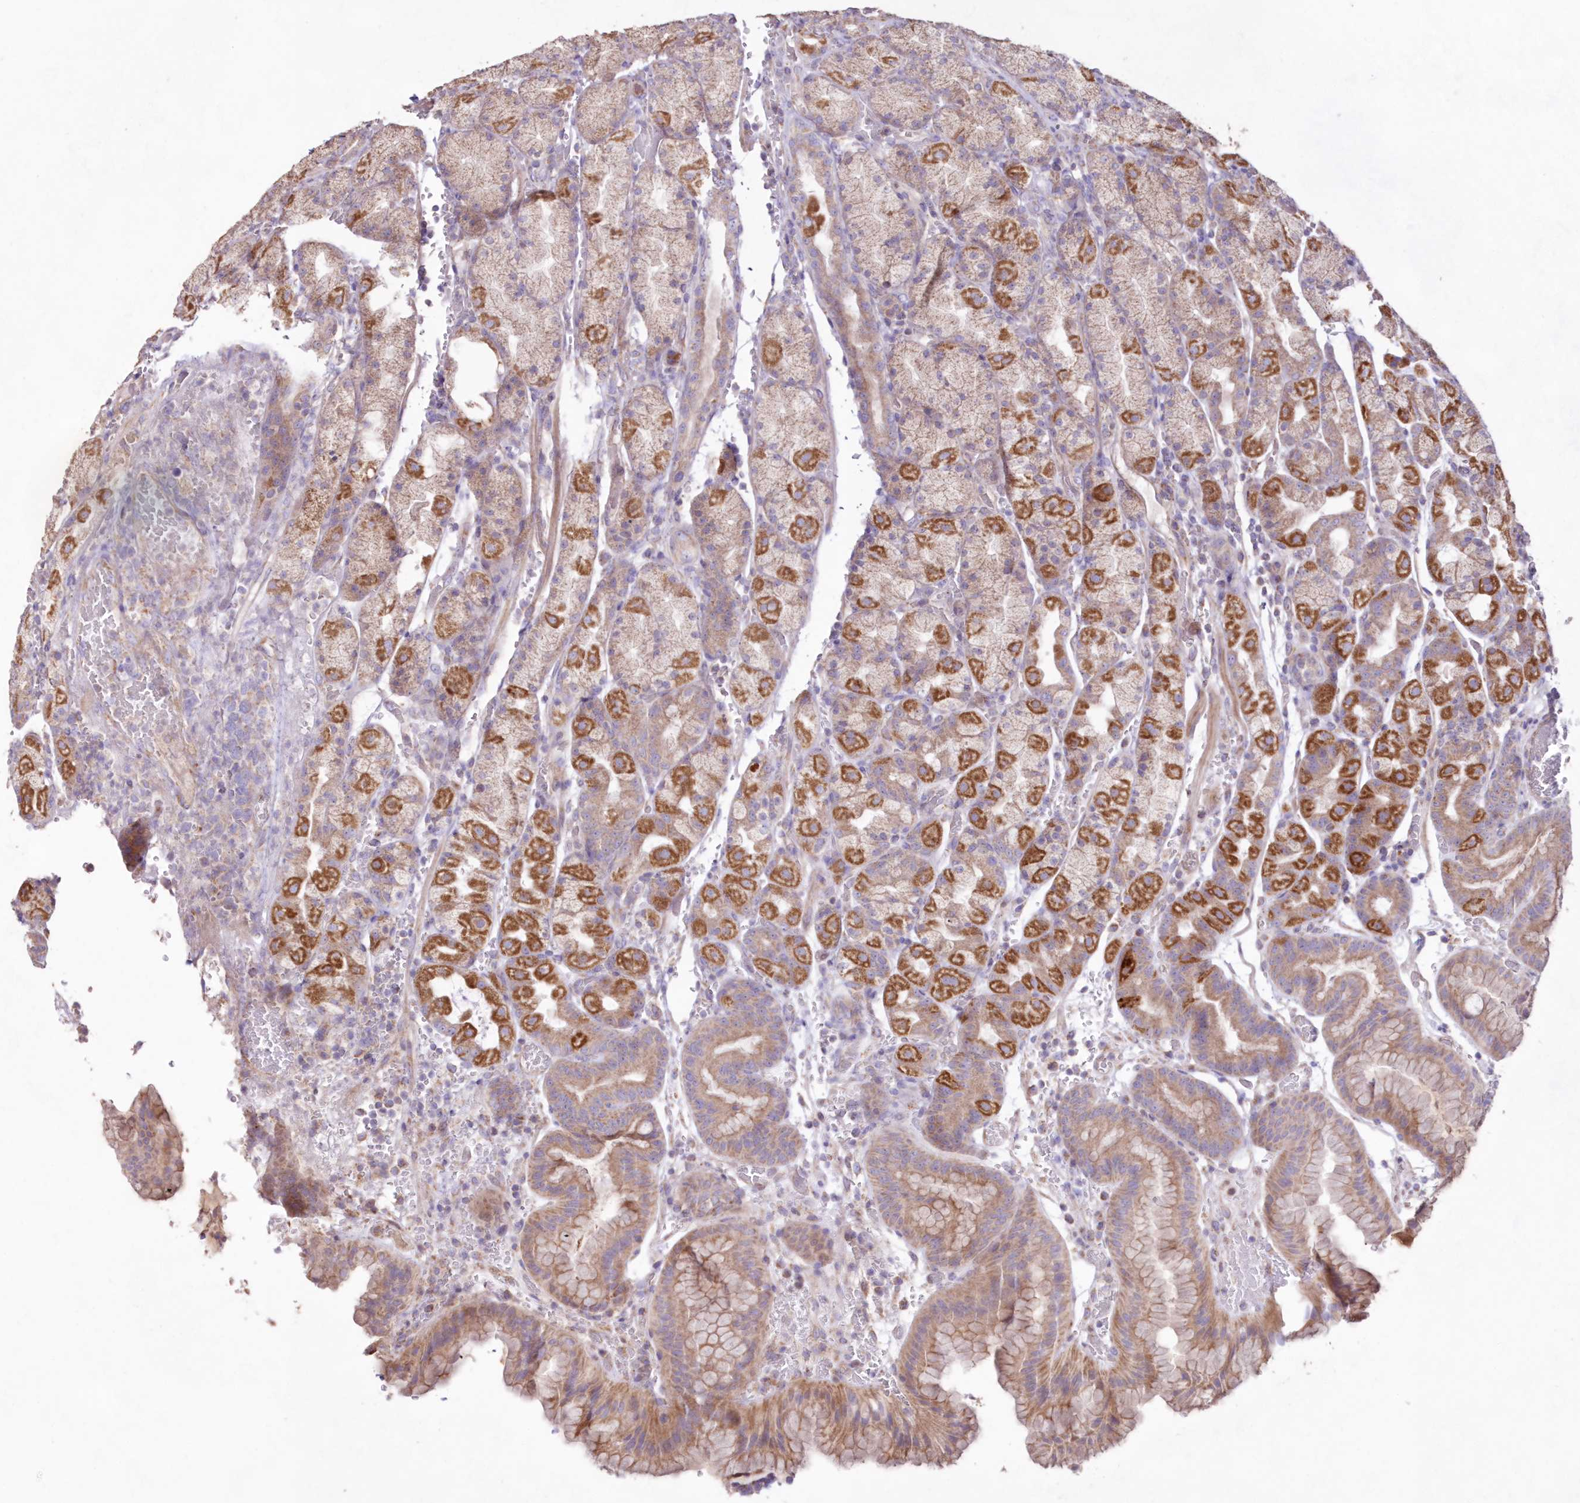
{"staining": {"intensity": "strong", "quantity": "25%-75%", "location": "cytoplasmic/membranous"}, "tissue": "stomach", "cell_type": "Glandular cells", "image_type": "normal", "snomed": [{"axis": "morphology", "description": "Normal tissue, NOS"}, {"axis": "morphology", "description": "Carcinoid, malignant, NOS"}, {"axis": "topography", "description": "Stomach, upper"}], "caption": "This photomicrograph shows unremarkable stomach stained with immunohistochemistry to label a protein in brown. The cytoplasmic/membranous of glandular cells show strong positivity for the protein. Nuclei are counter-stained blue.", "gene": "HADHB", "patient": {"sex": "male", "age": 39}}